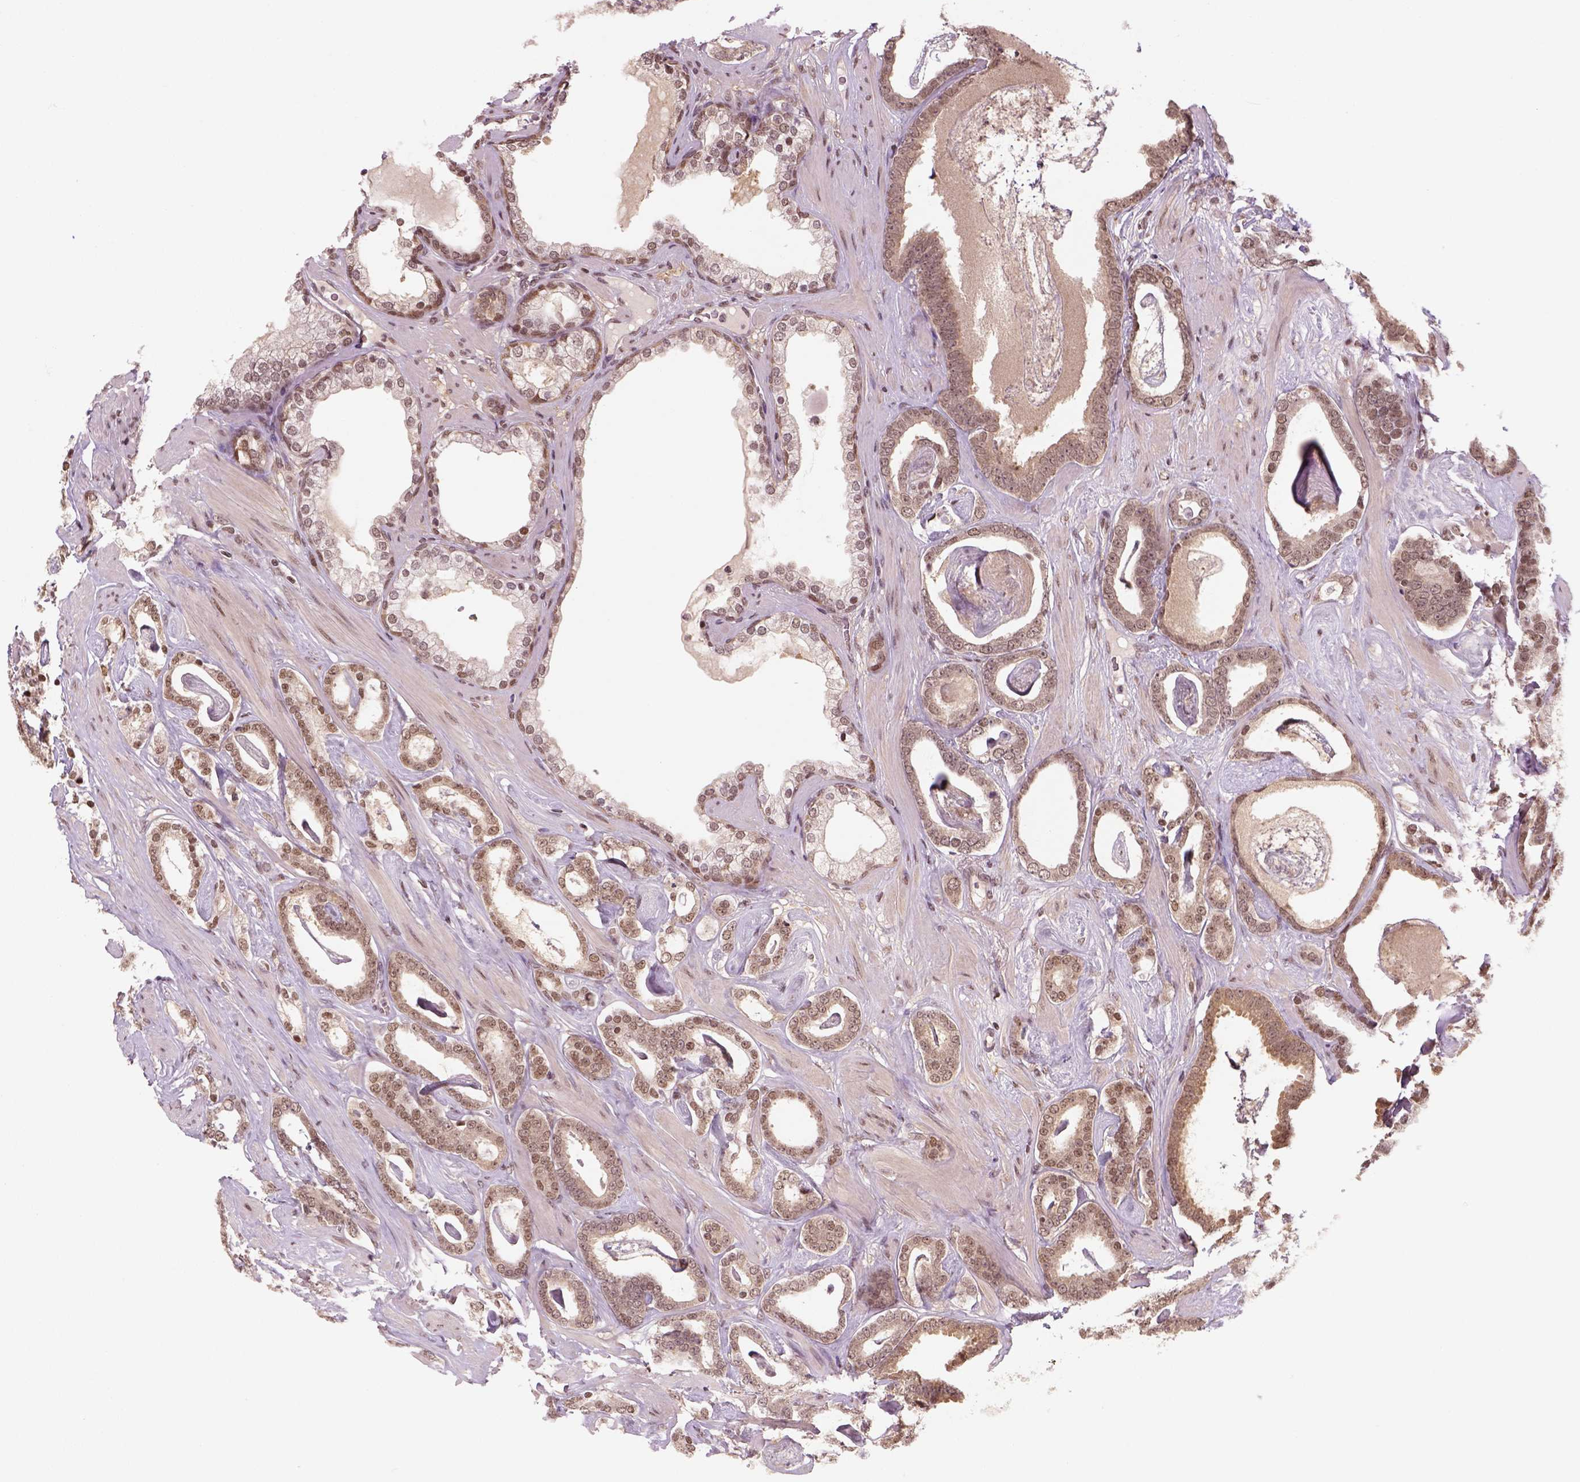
{"staining": {"intensity": "weak", "quantity": ">75%", "location": "cytoplasmic/membranous,nuclear"}, "tissue": "prostate cancer", "cell_type": "Tumor cells", "image_type": "cancer", "snomed": [{"axis": "morphology", "description": "Adenocarcinoma, High grade"}, {"axis": "topography", "description": "Prostate"}], "caption": "DAB (3,3'-diaminobenzidine) immunohistochemical staining of human adenocarcinoma (high-grade) (prostate) demonstrates weak cytoplasmic/membranous and nuclear protein positivity in approximately >75% of tumor cells.", "gene": "GOT1", "patient": {"sex": "male", "age": 63}}